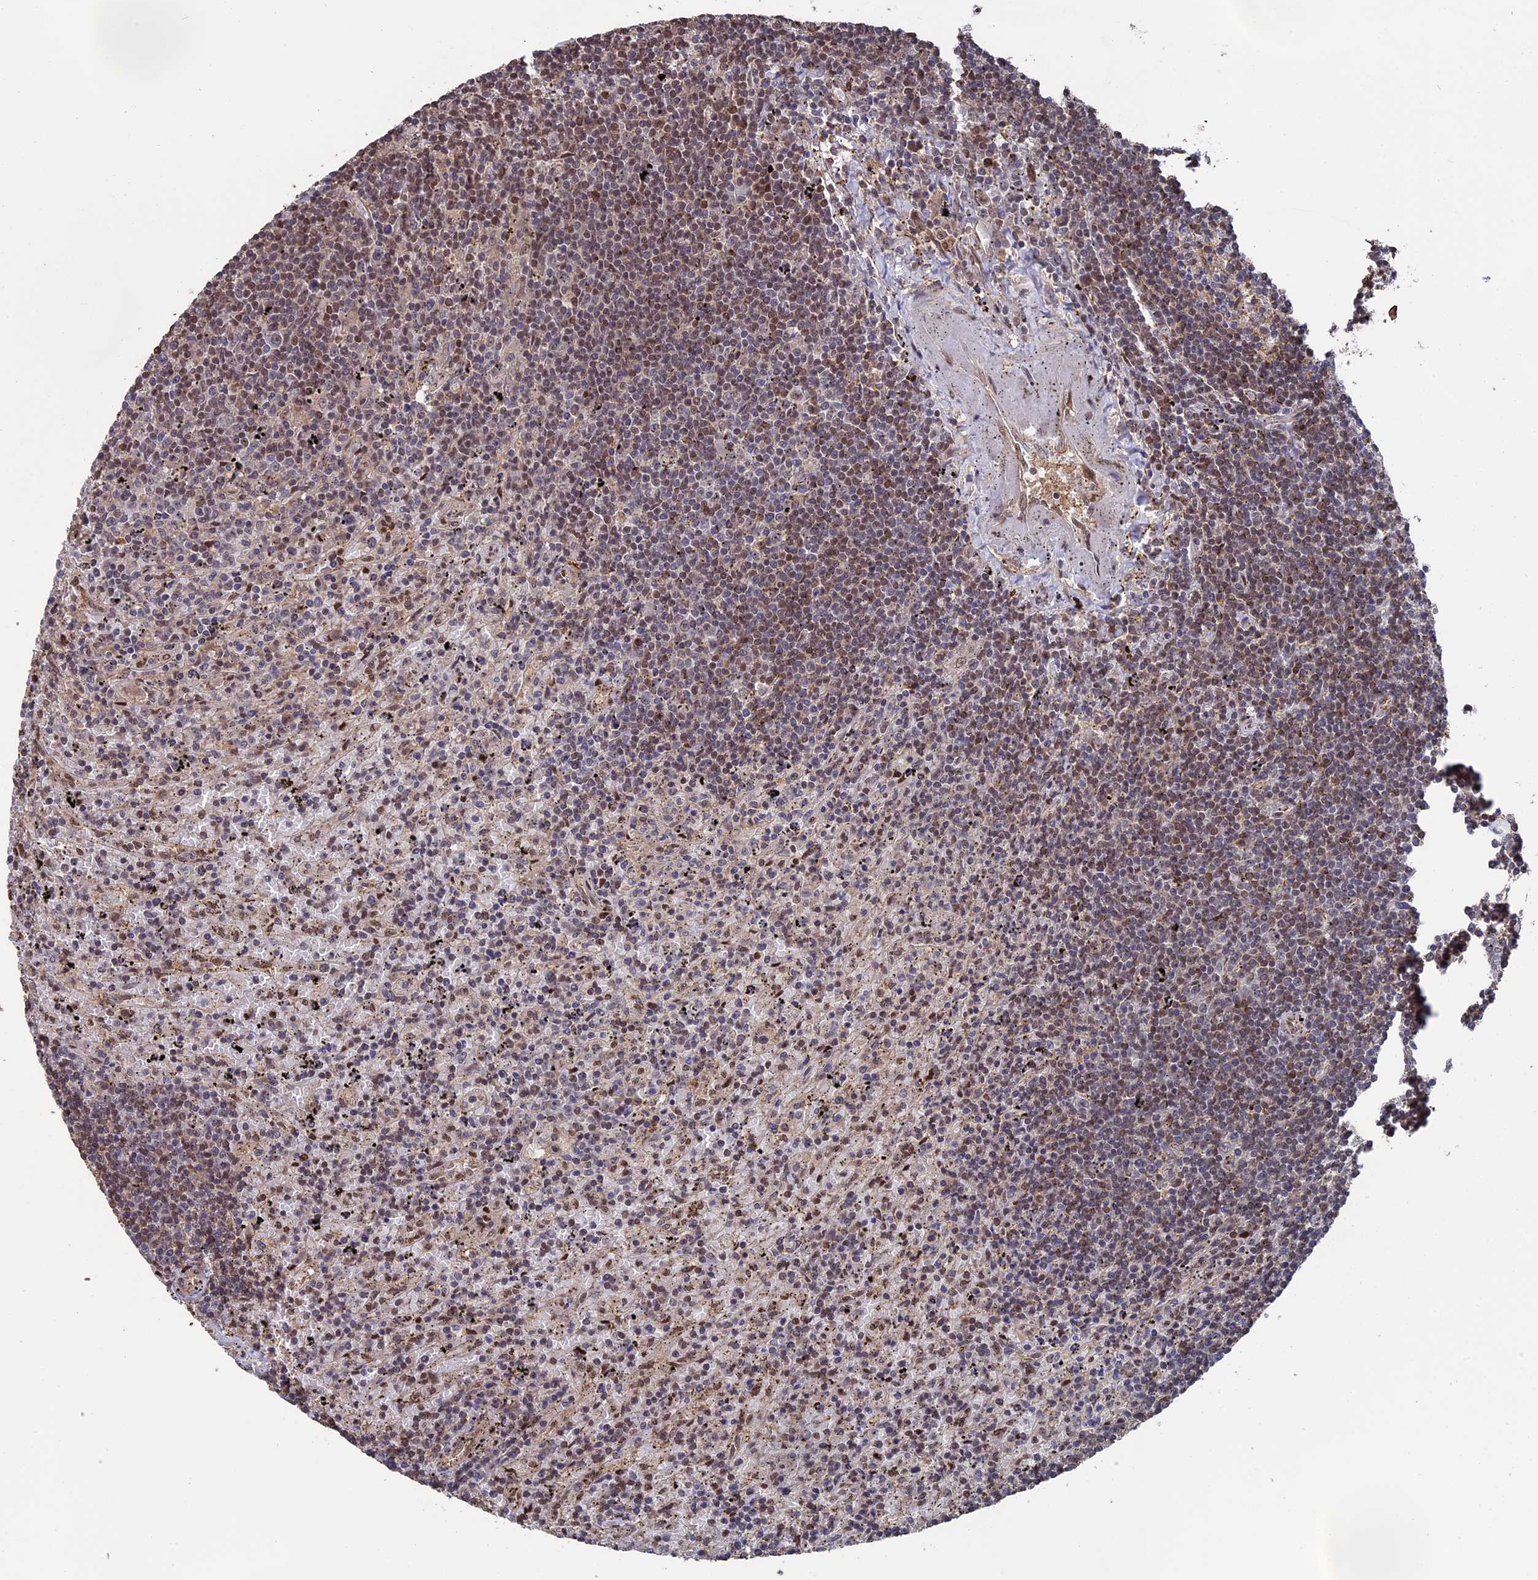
{"staining": {"intensity": "moderate", "quantity": "25%-75%", "location": "nuclear"}, "tissue": "lymphoma", "cell_type": "Tumor cells", "image_type": "cancer", "snomed": [{"axis": "morphology", "description": "Malignant lymphoma, non-Hodgkin's type, Low grade"}, {"axis": "topography", "description": "Spleen"}], "caption": "Immunohistochemical staining of human low-grade malignant lymphoma, non-Hodgkin's type reveals moderate nuclear protein staining in approximately 25%-75% of tumor cells.", "gene": "MYBL2", "patient": {"sex": "male", "age": 76}}